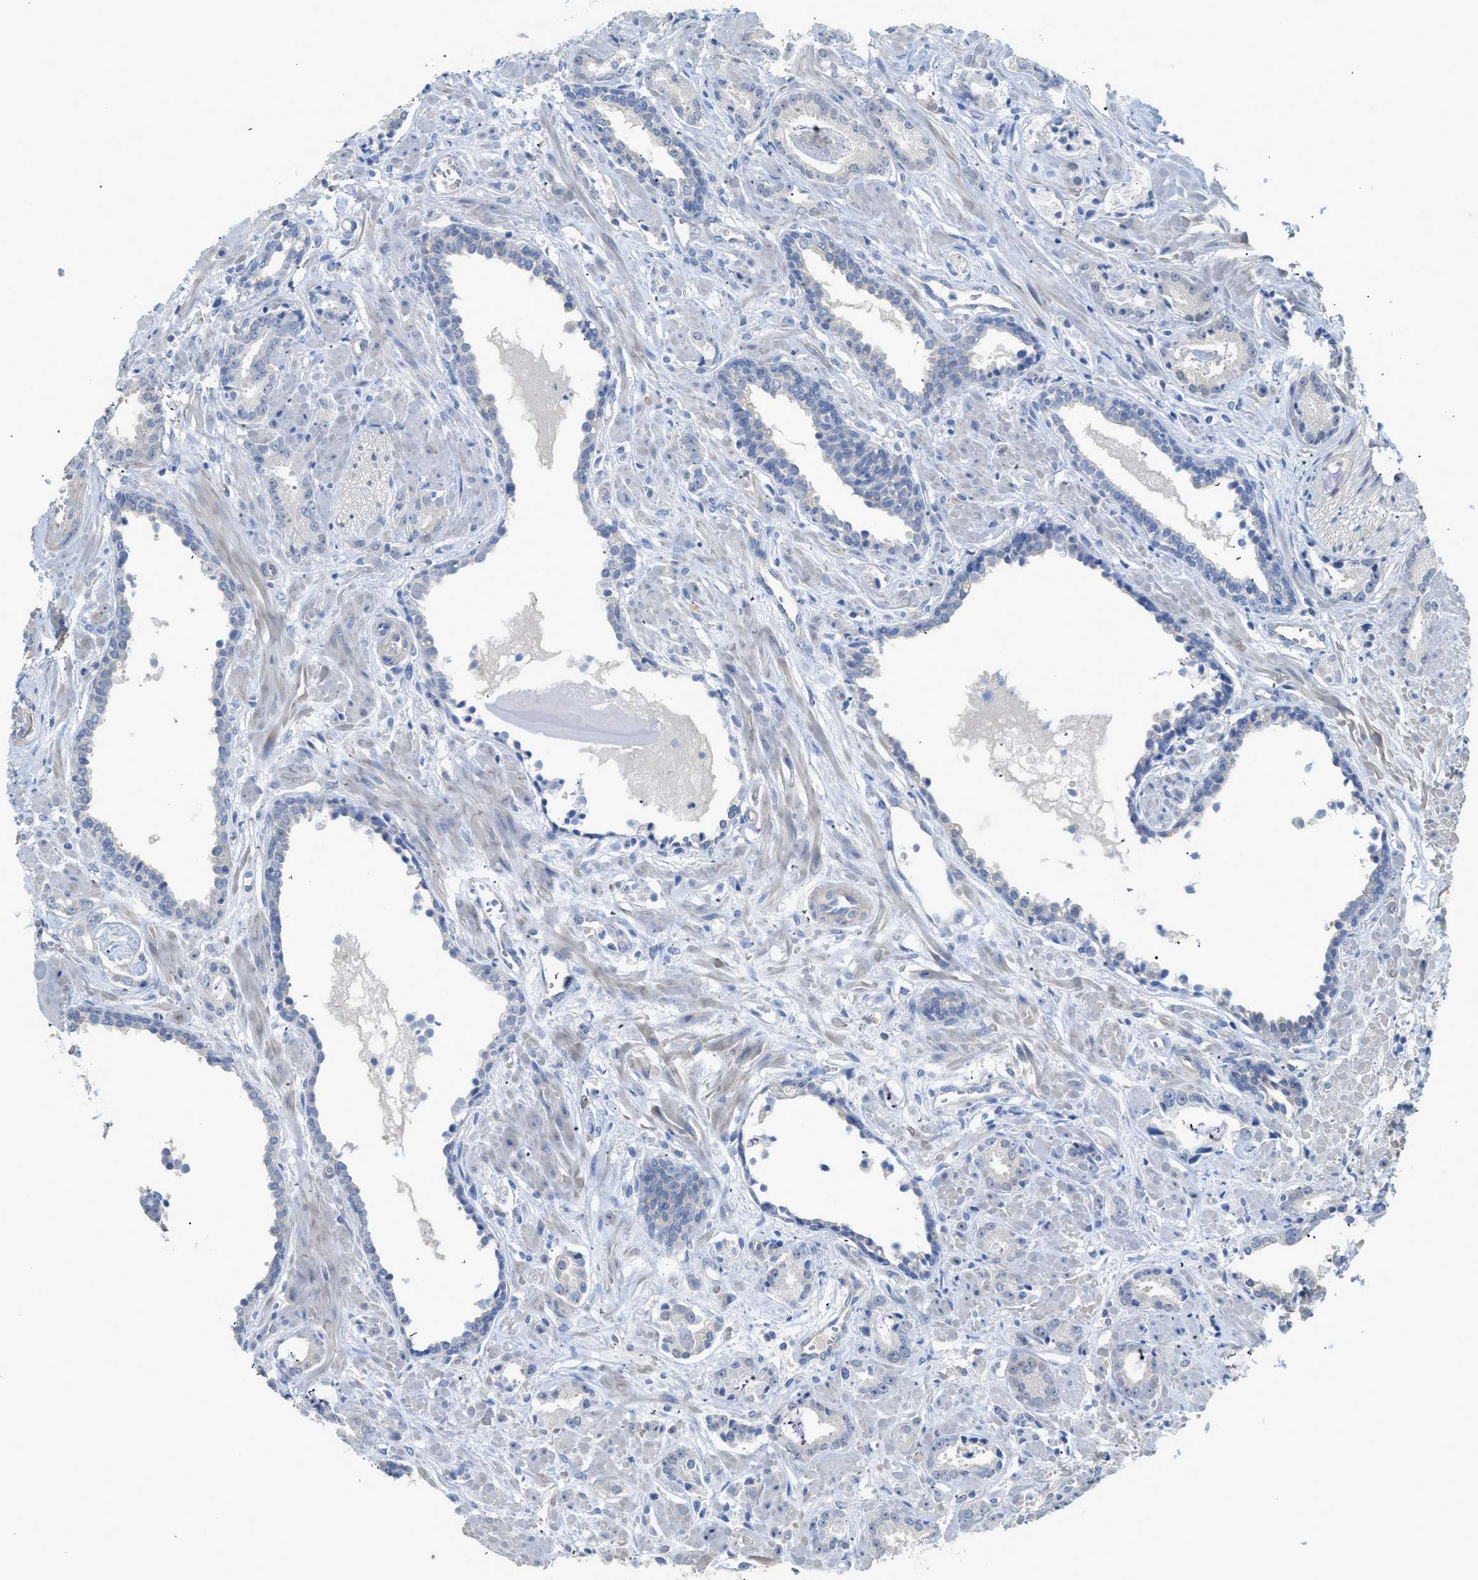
{"staining": {"intensity": "negative", "quantity": "none", "location": "none"}, "tissue": "prostate cancer", "cell_type": "Tumor cells", "image_type": "cancer", "snomed": [{"axis": "morphology", "description": "Adenocarcinoma, Low grade"}, {"axis": "topography", "description": "Prostate"}], "caption": "Micrograph shows no significant protein expression in tumor cells of prostate cancer (low-grade adenocarcinoma).", "gene": "MYL3", "patient": {"sex": "male", "age": 53}}